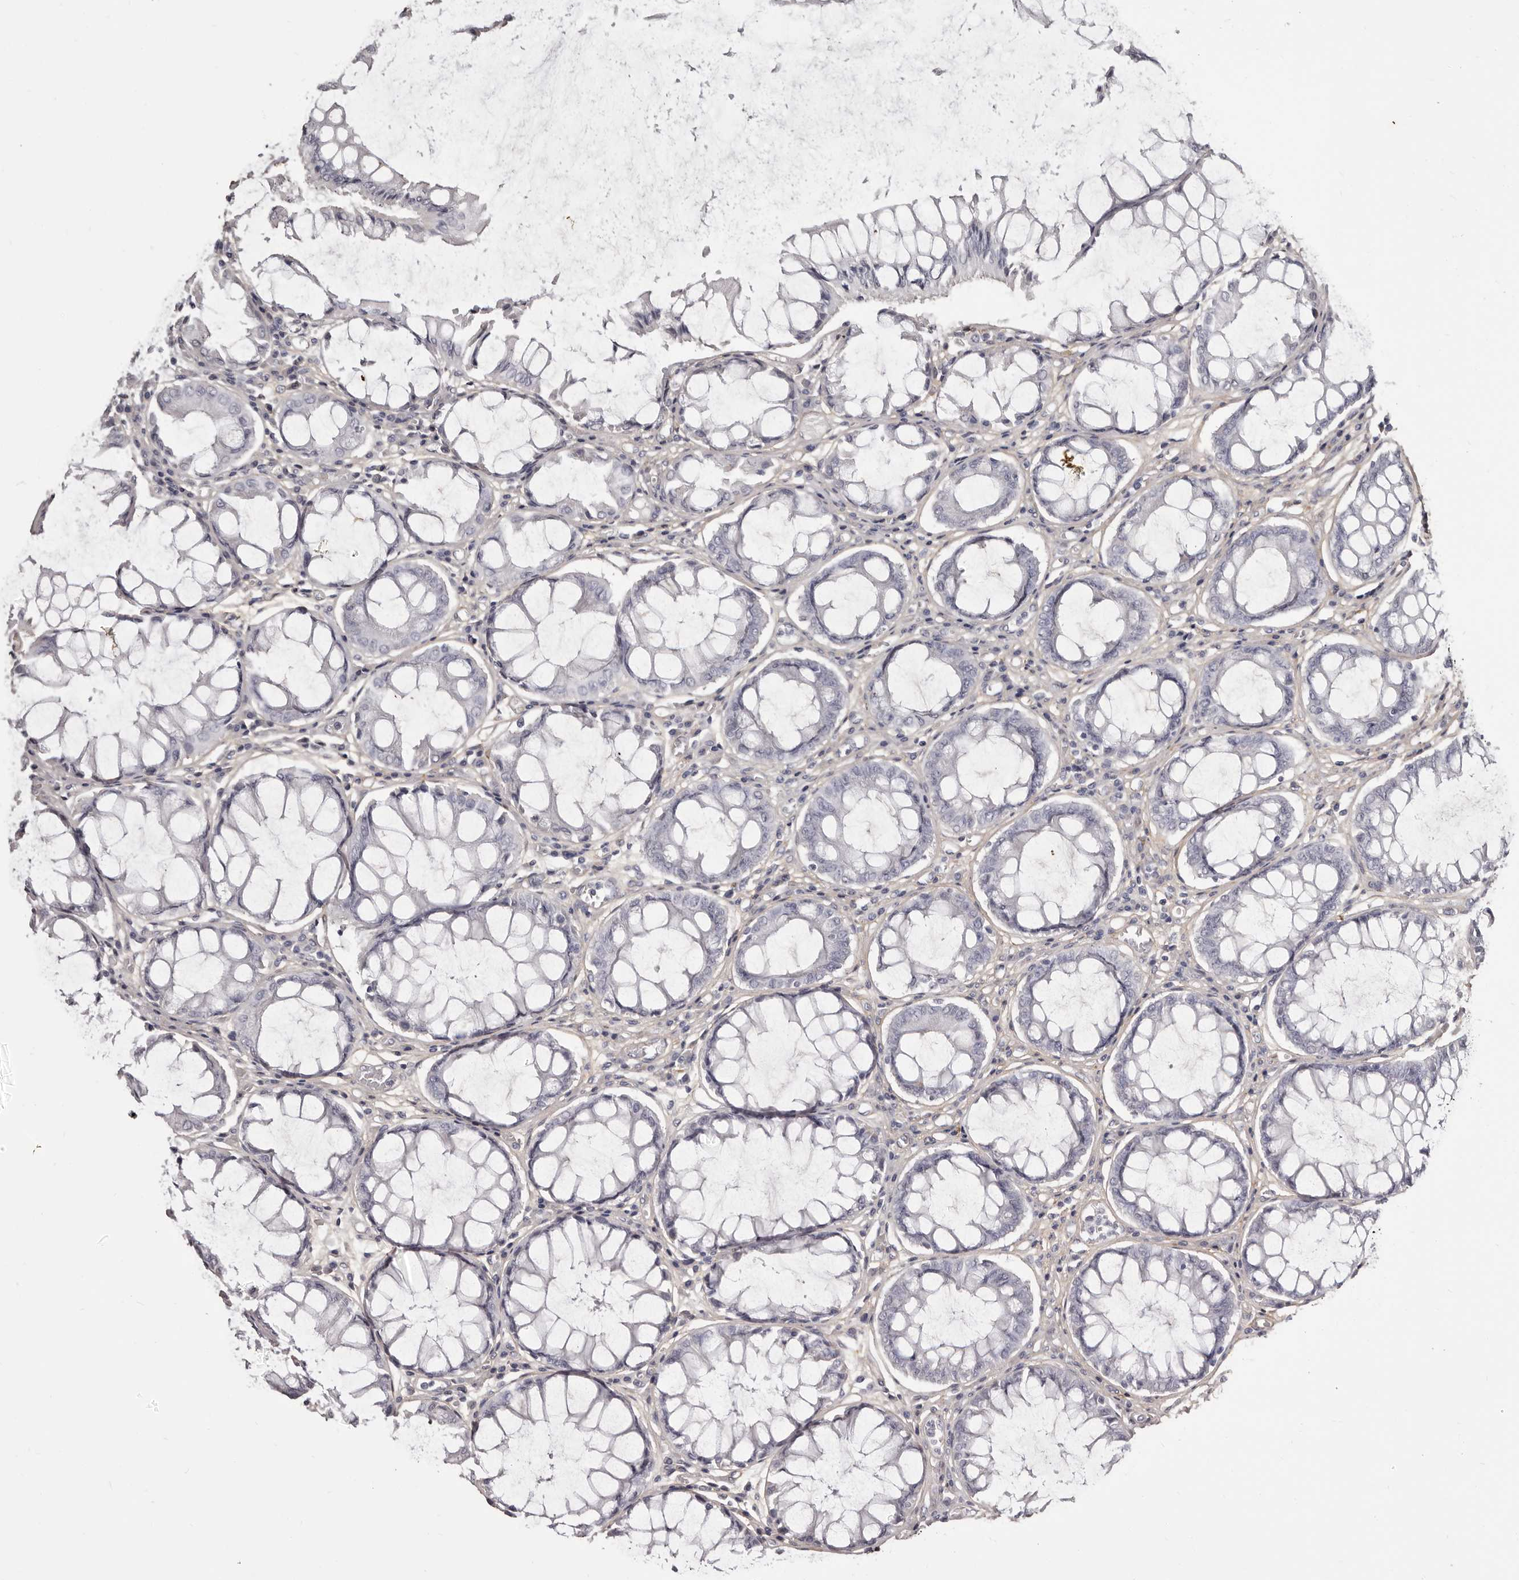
{"staining": {"intensity": "negative", "quantity": "none", "location": "none"}, "tissue": "colorectal cancer", "cell_type": "Tumor cells", "image_type": "cancer", "snomed": [{"axis": "morphology", "description": "Adenocarcinoma, NOS"}, {"axis": "topography", "description": "Rectum"}], "caption": "Immunohistochemistry of colorectal cancer (adenocarcinoma) shows no staining in tumor cells.", "gene": "COL6A1", "patient": {"sex": "male", "age": 84}}